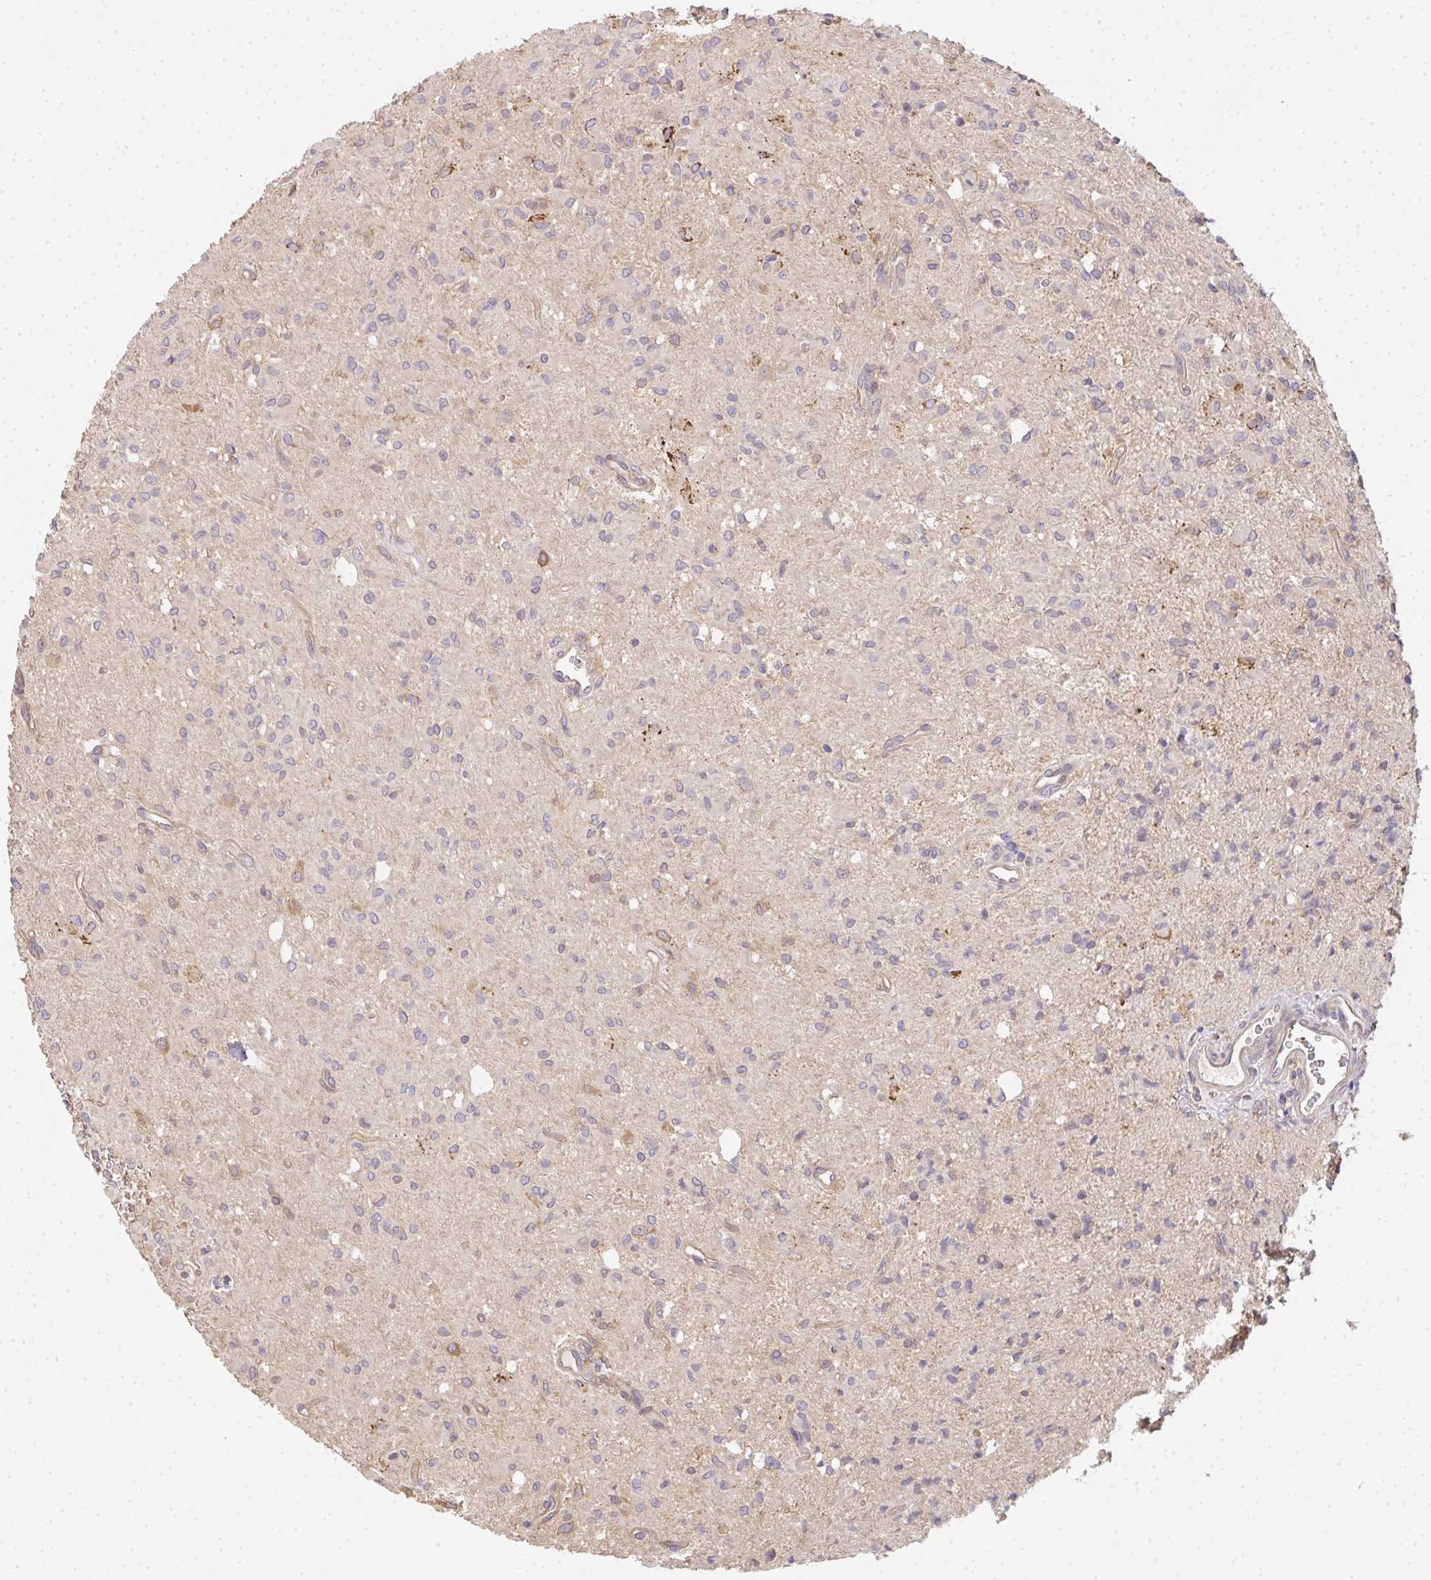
{"staining": {"intensity": "weak", "quantity": "<25%", "location": "cytoplasmic/membranous"}, "tissue": "glioma", "cell_type": "Tumor cells", "image_type": "cancer", "snomed": [{"axis": "morphology", "description": "Glioma, malignant, Low grade"}, {"axis": "topography", "description": "Brain"}], "caption": "Micrograph shows no significant protein expression in tumor cells of malignant glioma (low-grade).", "gene": "EEF1AKMT1", "patient": {"sex": "female", "age": 33}}